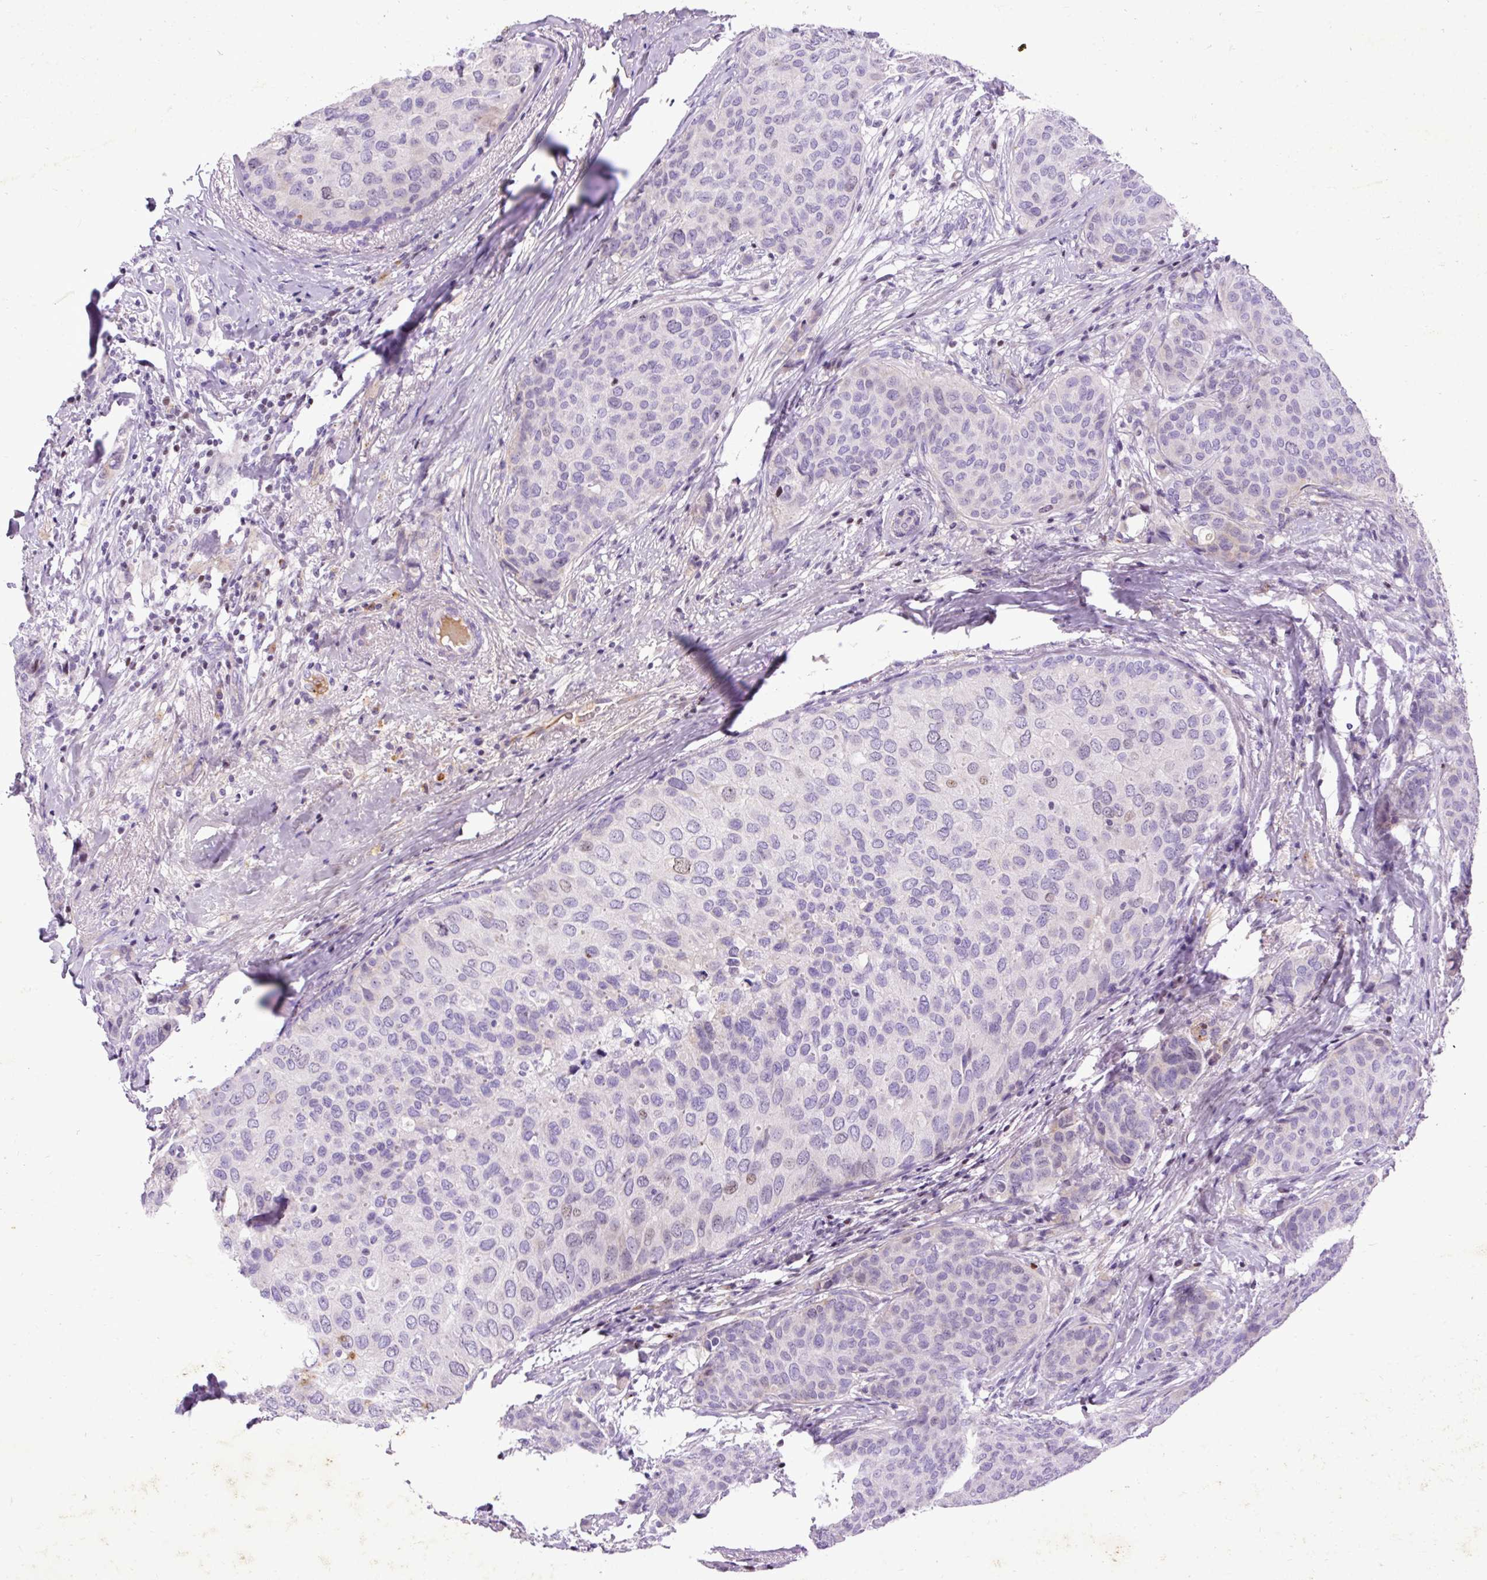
{"staining": {"intensity": "weak", "quantity": "<25%", "location": "nuclear"}, "tissue": "breast cancer", "cell_type": "Tumor cells", "image_type": "cancer", "snomed": [{"axis": "morphology", "description": "Duct carcinoma"}, {"axis": "topography", "description": "Breast"}], "caption": "This is an immunohistochemistry photomicrograph of intraductal carcinoma (breast). There is no expression in tumor cells.", "gene": "SPC24", "patient": {"sex": "female", "age": 47}}